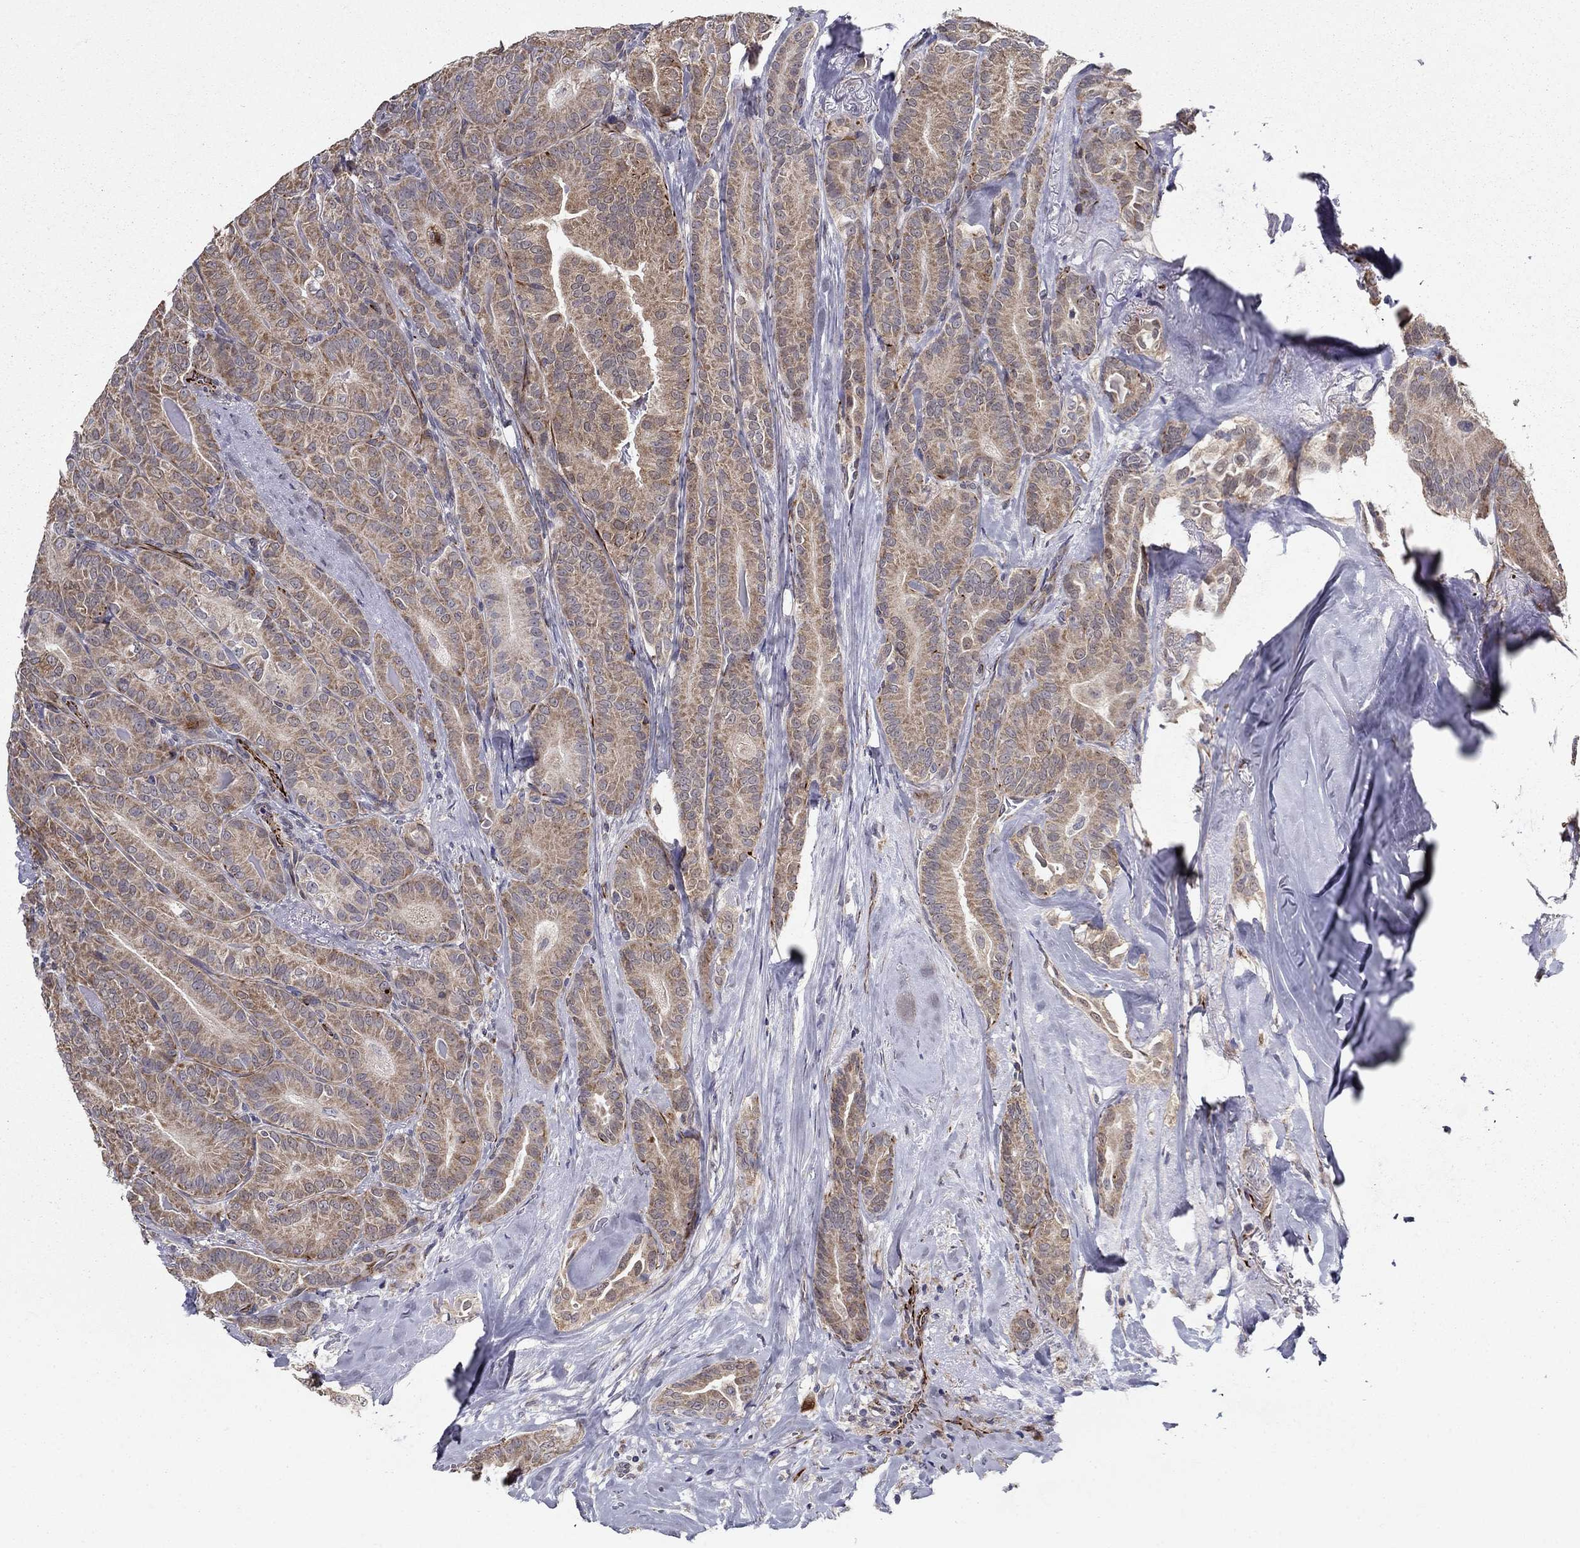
{"staining": {"intensity": "moderate", "quantity": "25%-75%", "location": "cytoplasmic/membranous"}, "tissue": "thyroid cancer", "cell_type": "Tumor cells", "image_type": "cancer", "snomed": [{"axis": "morphology", "description": "Papillary adenocarcinoma, NOS"}, {"axis": "topography", "description": "Thyroid gland"}], "caption": "Protein staining reveals moderate cytoplasmic/membranous expression in about 25%-75% of tumor cells in papillary adenocarcinoma (thyroid). (IHC, brightfield microscopy, high magnification).", "gene": "LACTB2", "patient": {"sex": "male", "age": 61}}